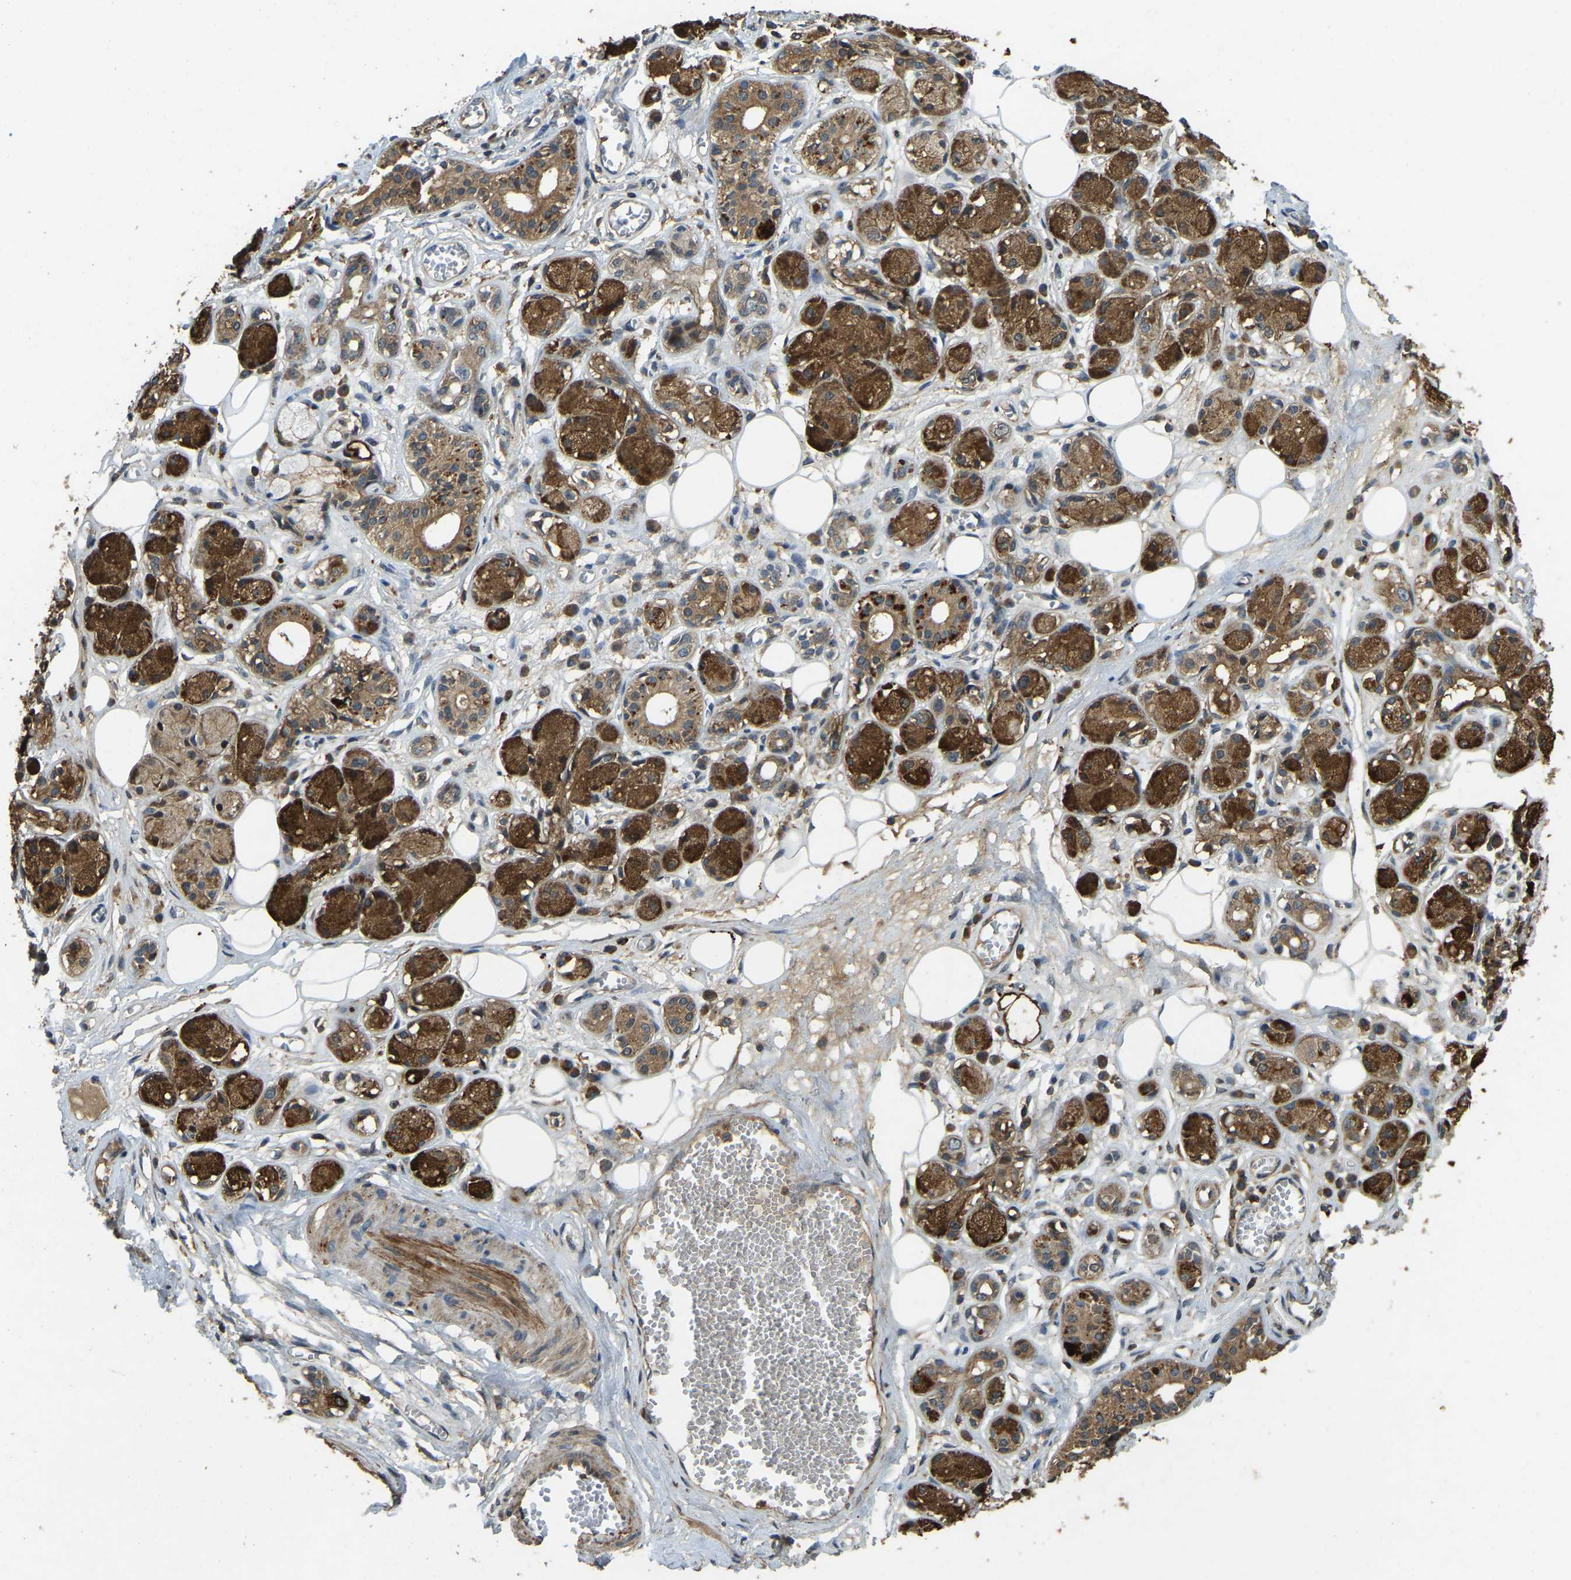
{"staining": {"intensity": "moderate", "quantity": ">75%", "location": "cytoplasmic/membranous"}, "tissue": "soft tissue", "cell_type": "Fibroblasts", "image_type": "normal", "snomed": [{"axis": "morphology", "description": "Normal tissue, NOS"}, {"axis": "morphology", "description": "Inflammation, NOS"}, {"axis": "topography", "description": "Salivary gland"}, {"axis": "topography", "description": "Peripheral nerve tissue"}], "caption": "Soft tissue stained for a protein (brown) shows moderate cytoplasmic/membranous positive staining in approximately >75% of fibroblasts.", "gene": "ATP8B1", "patient": {"sex": "female", "age": 75}}